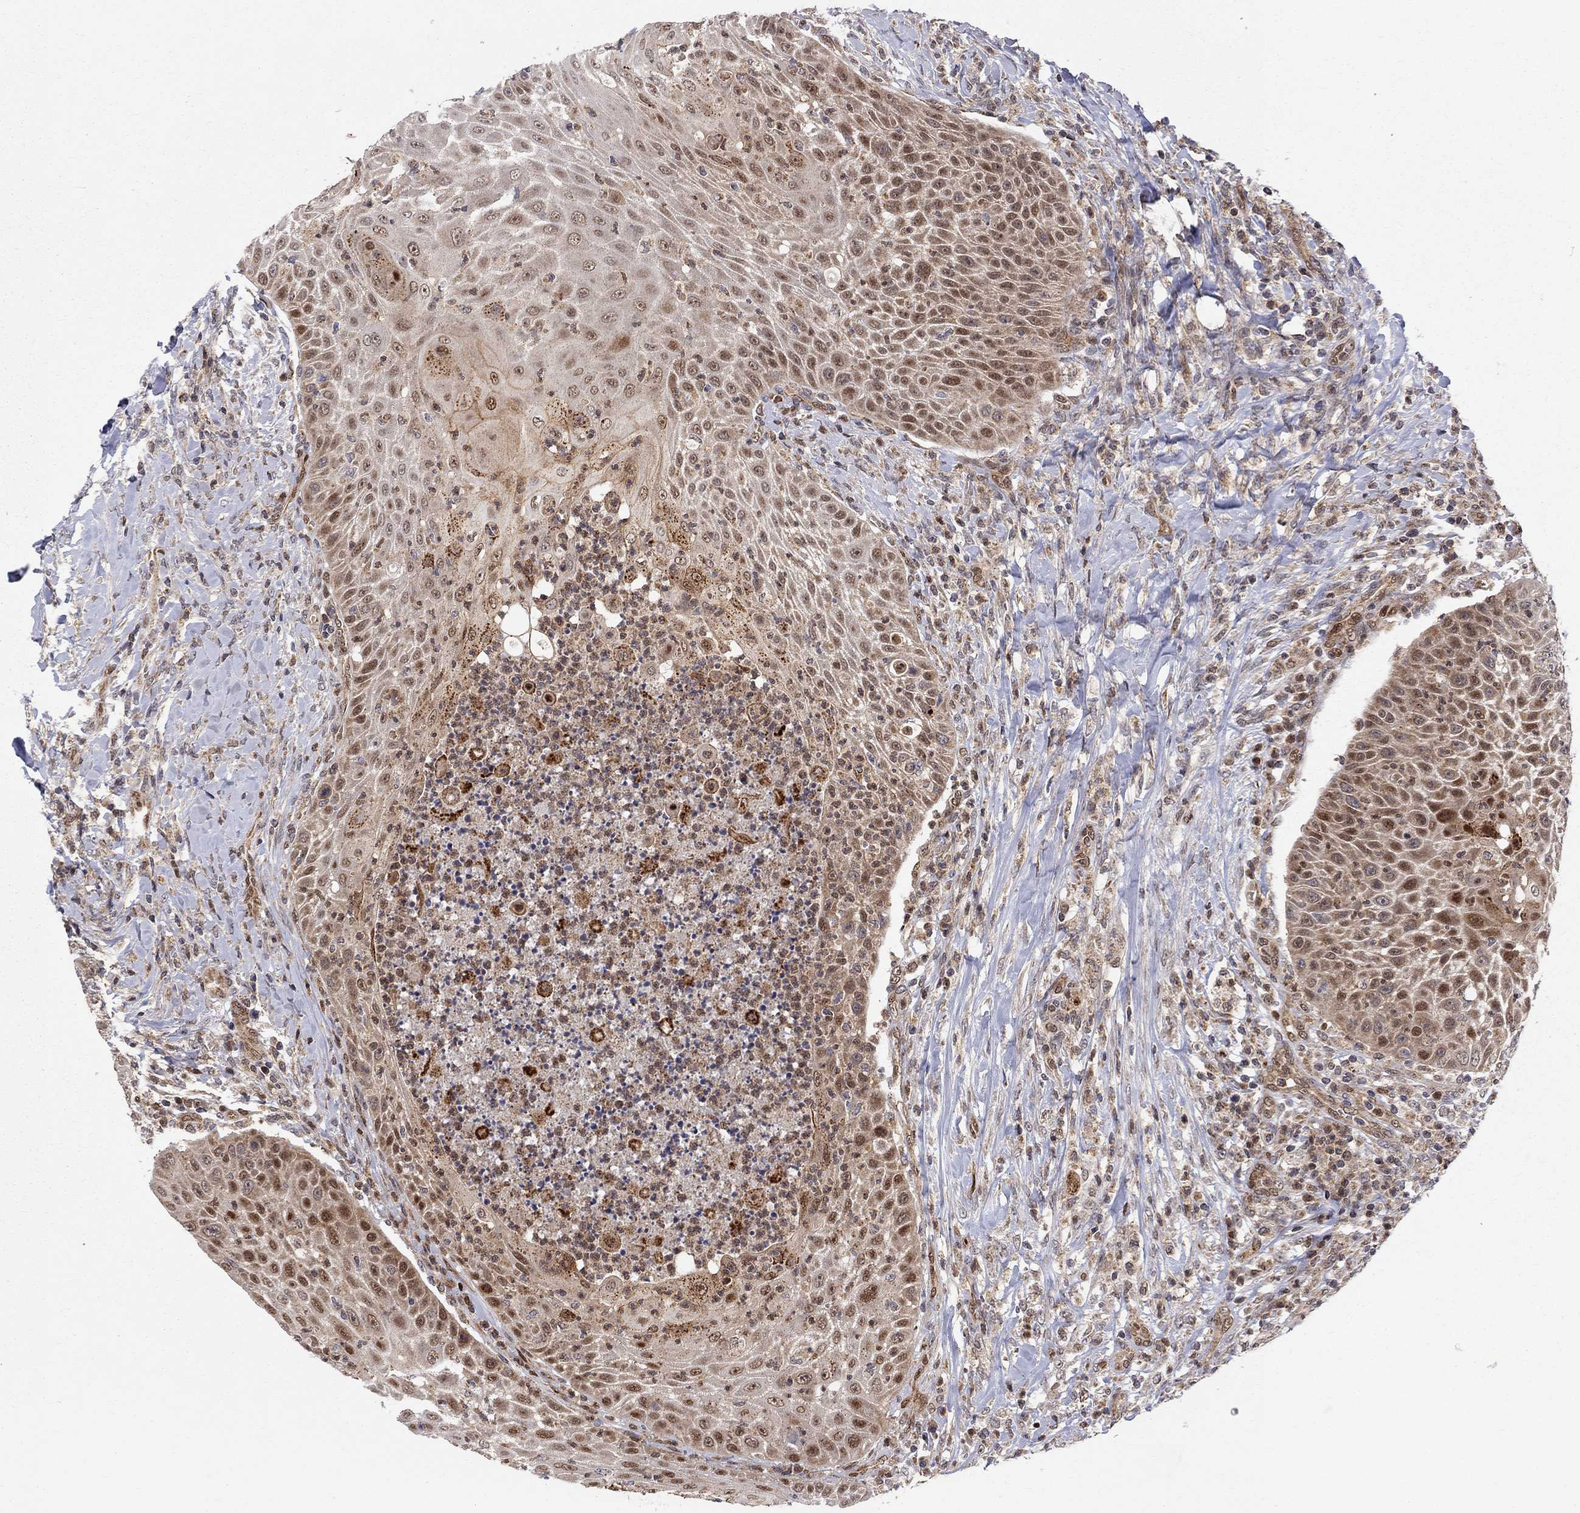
{"staining": {"intensity": "strong", "quantity": "<25%", "location": "nuclear"}, "tissue": "head and neck cancer", "cell_type": "Tumor cells", "image_type": "cancer", "snomed": [{"axis": "morphology", "description": "Squamous cell carcinoma, NOS"}, {"axis": "topography", "description": "Head-Neck"}], "caption": "Immunohistochemistry (IHC) (DAB) staining of human head and neck cancer (squamous cell carcinoma) reveals strong nuclear protein expression in about <25% of tumor cells. The staining is performed using DAB brown chromogen to label protein expression. The nuclei are counter-stained blue using hematoxylin.", "gene": "ELOB", "patient": {"sex": "male", "age": 69}}